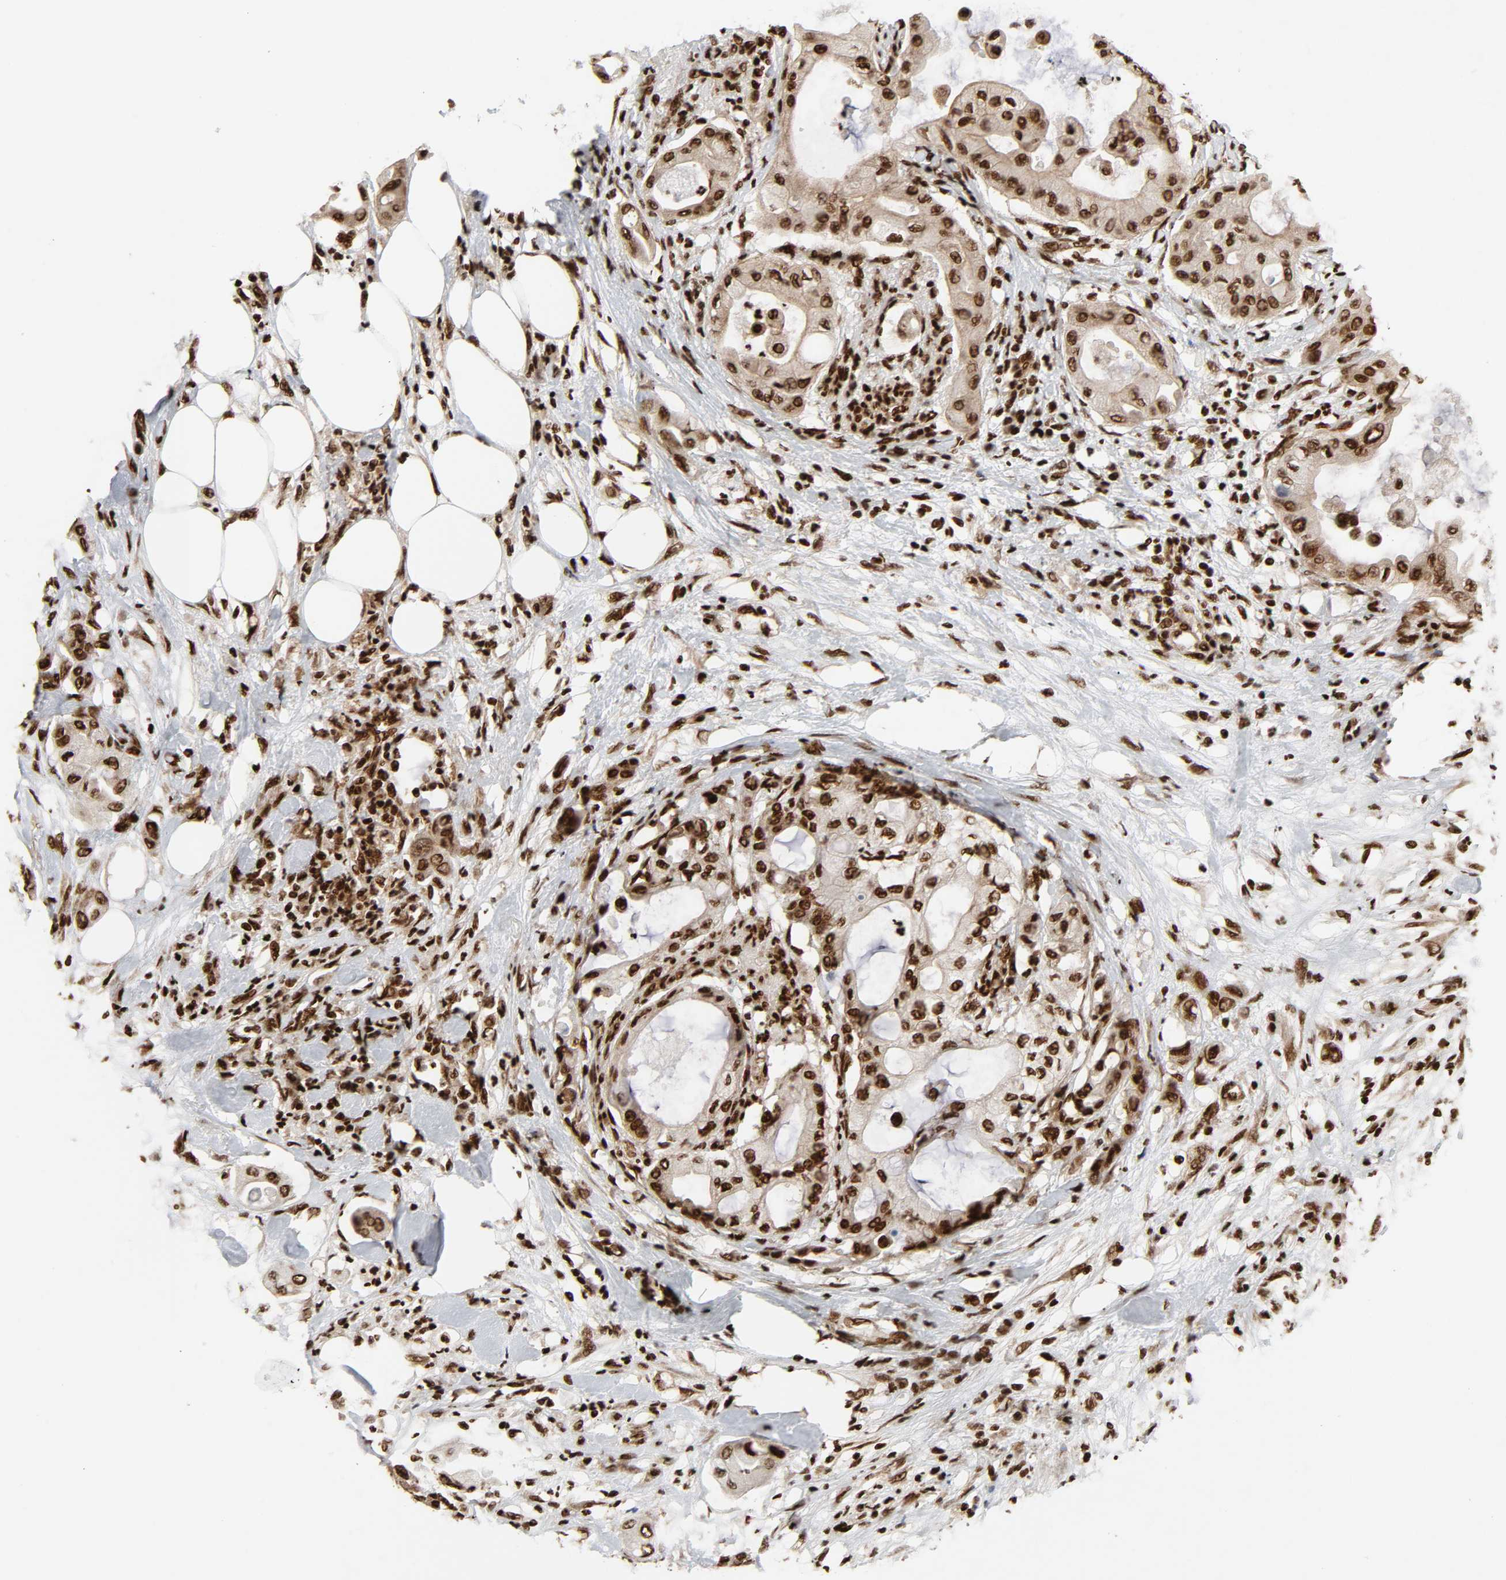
{"staining": {"intensity": "strong", "quantity": ">75%", "location": "nuclear"}, "tissue": "pancreatic cancer", "cell_type": "Tumor cells", "image_type": "cancer", "snomed": [{"axis": "morphology", "description": "Adenocarcinoma, NOS"}, {"axis": "morphology", "description": "Adenocarcinoma, metastatic, NOS"}, {"axis": "topography", "description": "Lymph node"}, {"axis": "topography", "description": "Pancreas"}, {"axis": "topography", "description": "Duodenum"}], "caption": "Immunohistochemical staining of human pancreatic cancer shows high levels of strong nuclear staining in approximately >75% of tumor cells.", "gene": "NFYB", "patient": {"sex": "female", "age": 64}}